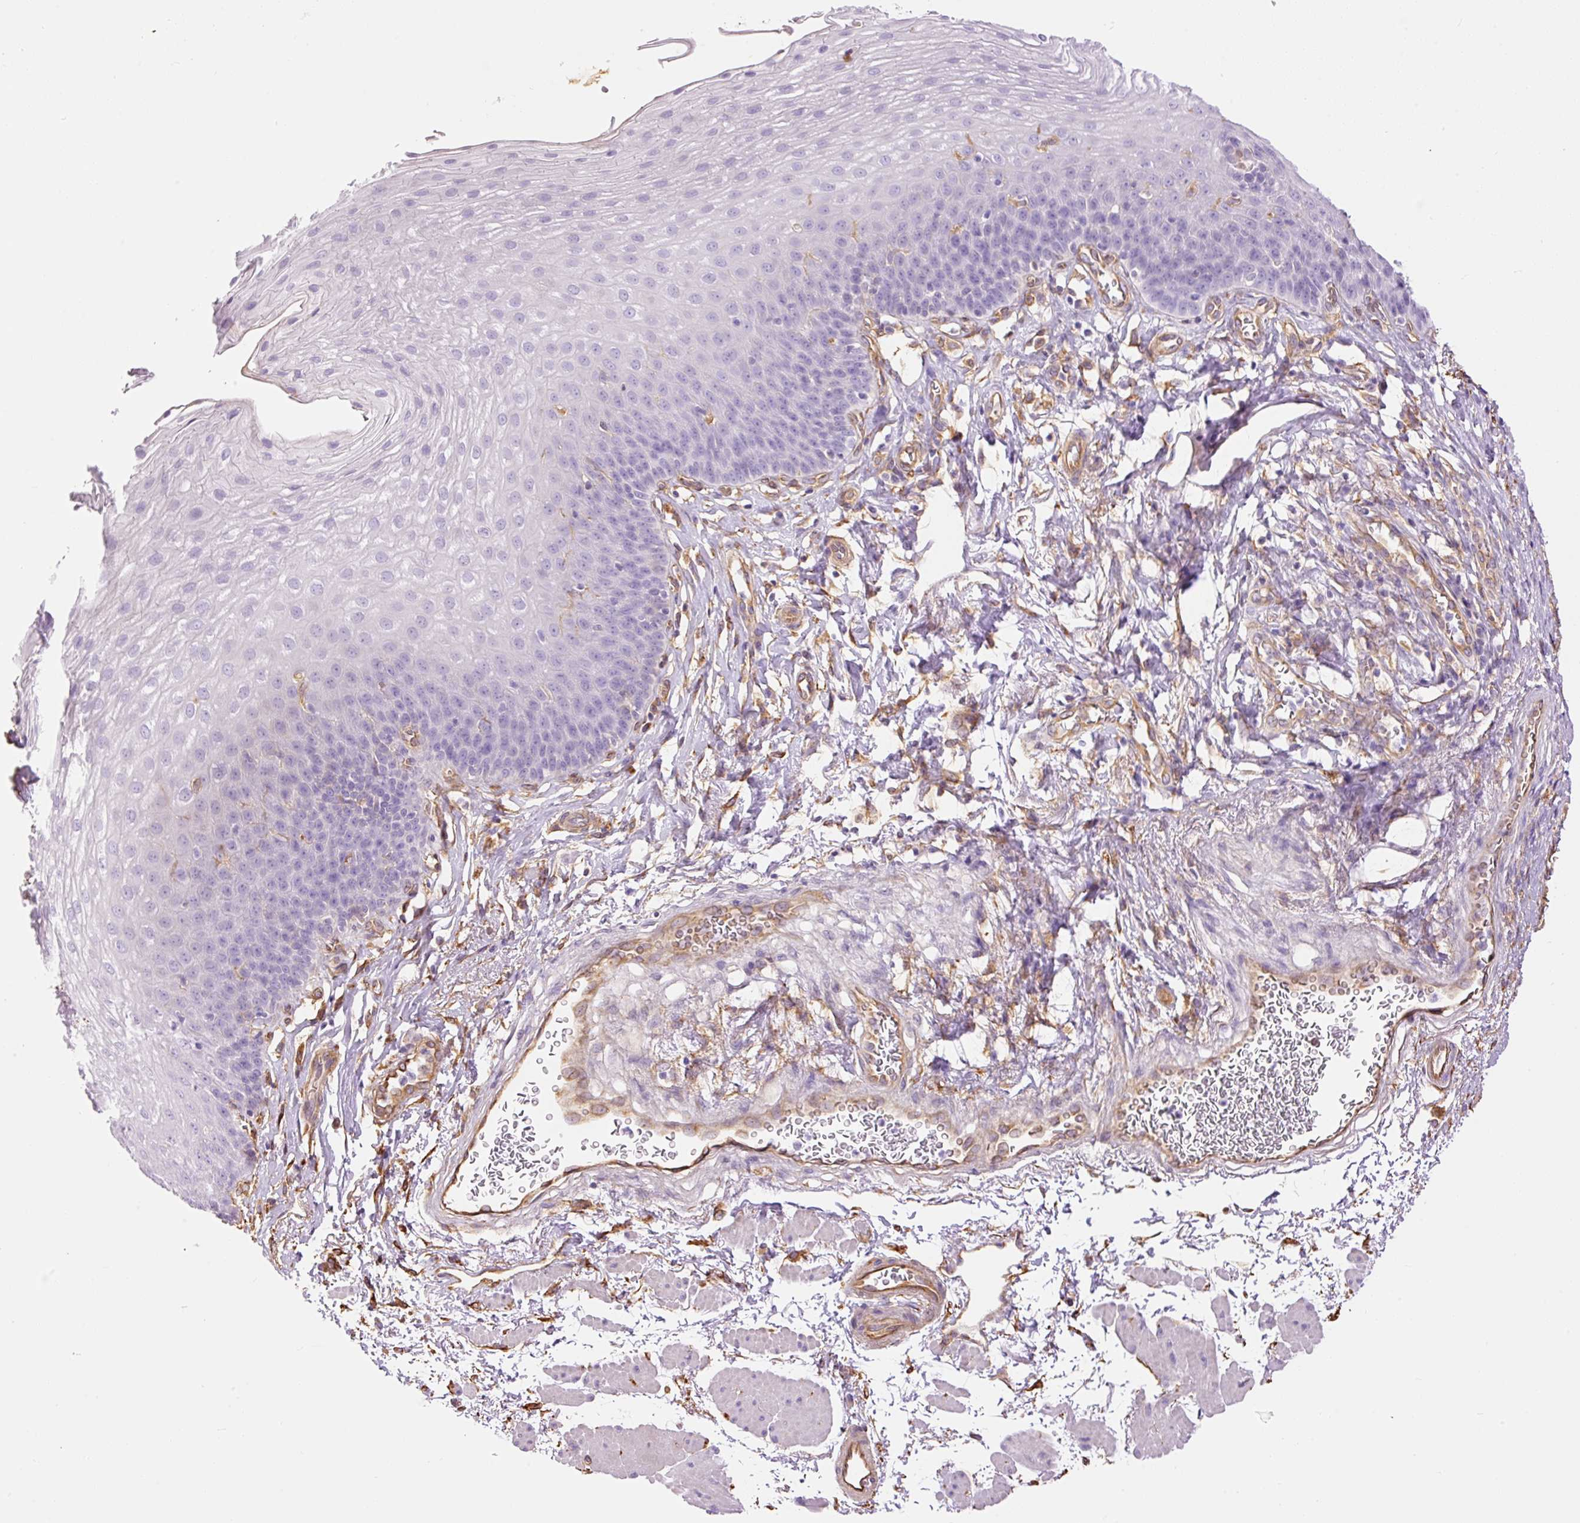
{"staining": {"intensity": "negative", "quantity": "none", "location": "none"}, "tissue": "esophagus", "cell_type": "Squamous epithelial cells", "image_type": "normal", "snomed": [{"axis": "morphology", "description": "Normal tissue, NOS"}, {"axis": "topography", "description": "Esophagus"}], "caption": "Immunohistochemistry (IHC) photomicrograph of unremarkable human esophagus stained for a protein (brown), which reveals no positivity in squamous epithelial cells. Brightfield microscopy of immunohistochemistry stained with DAB (3,3'-diaminobenzidine) (brown) and hematoxylin (blue), captured at high magnification.", "gene": "ENSG00000249624", "patient": {"sex": "female", "age": 81}}